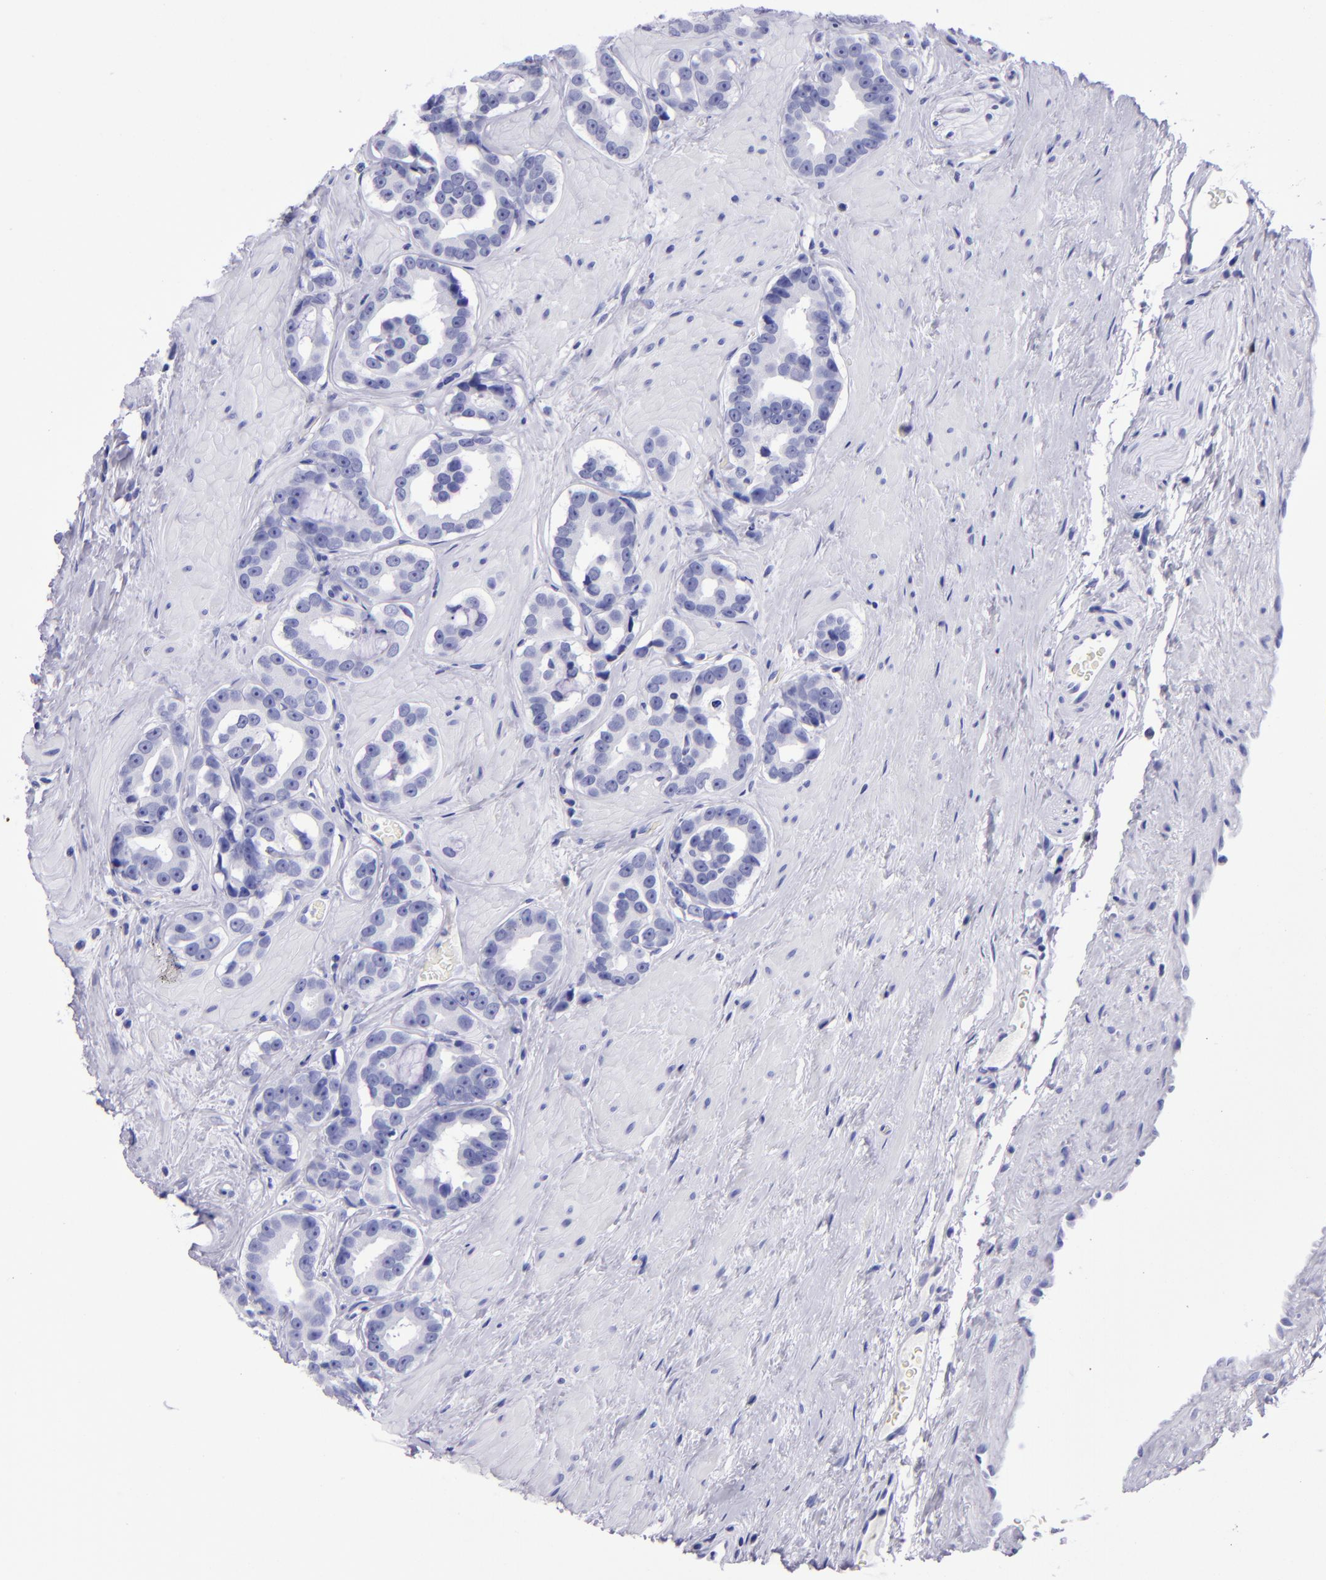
{"staining": {"intensity": "negative", "quantity": "none", "location": "none"}, "tissue": "prostate cancer", "cell_type": "Tumor cells", "image_type": "cancer", "snomed": [{"axis": "morphology", "description": "Adenocarcinoma, Low grade"}, {"axis": "topography", "description": "Prostate"}], "caption": "An image of human low-grade adenocarcinoma (prostate) is negative for staining in tumor cells.", "gene": "TYRP1", "patient": {"sex": "male", "age": 59}}